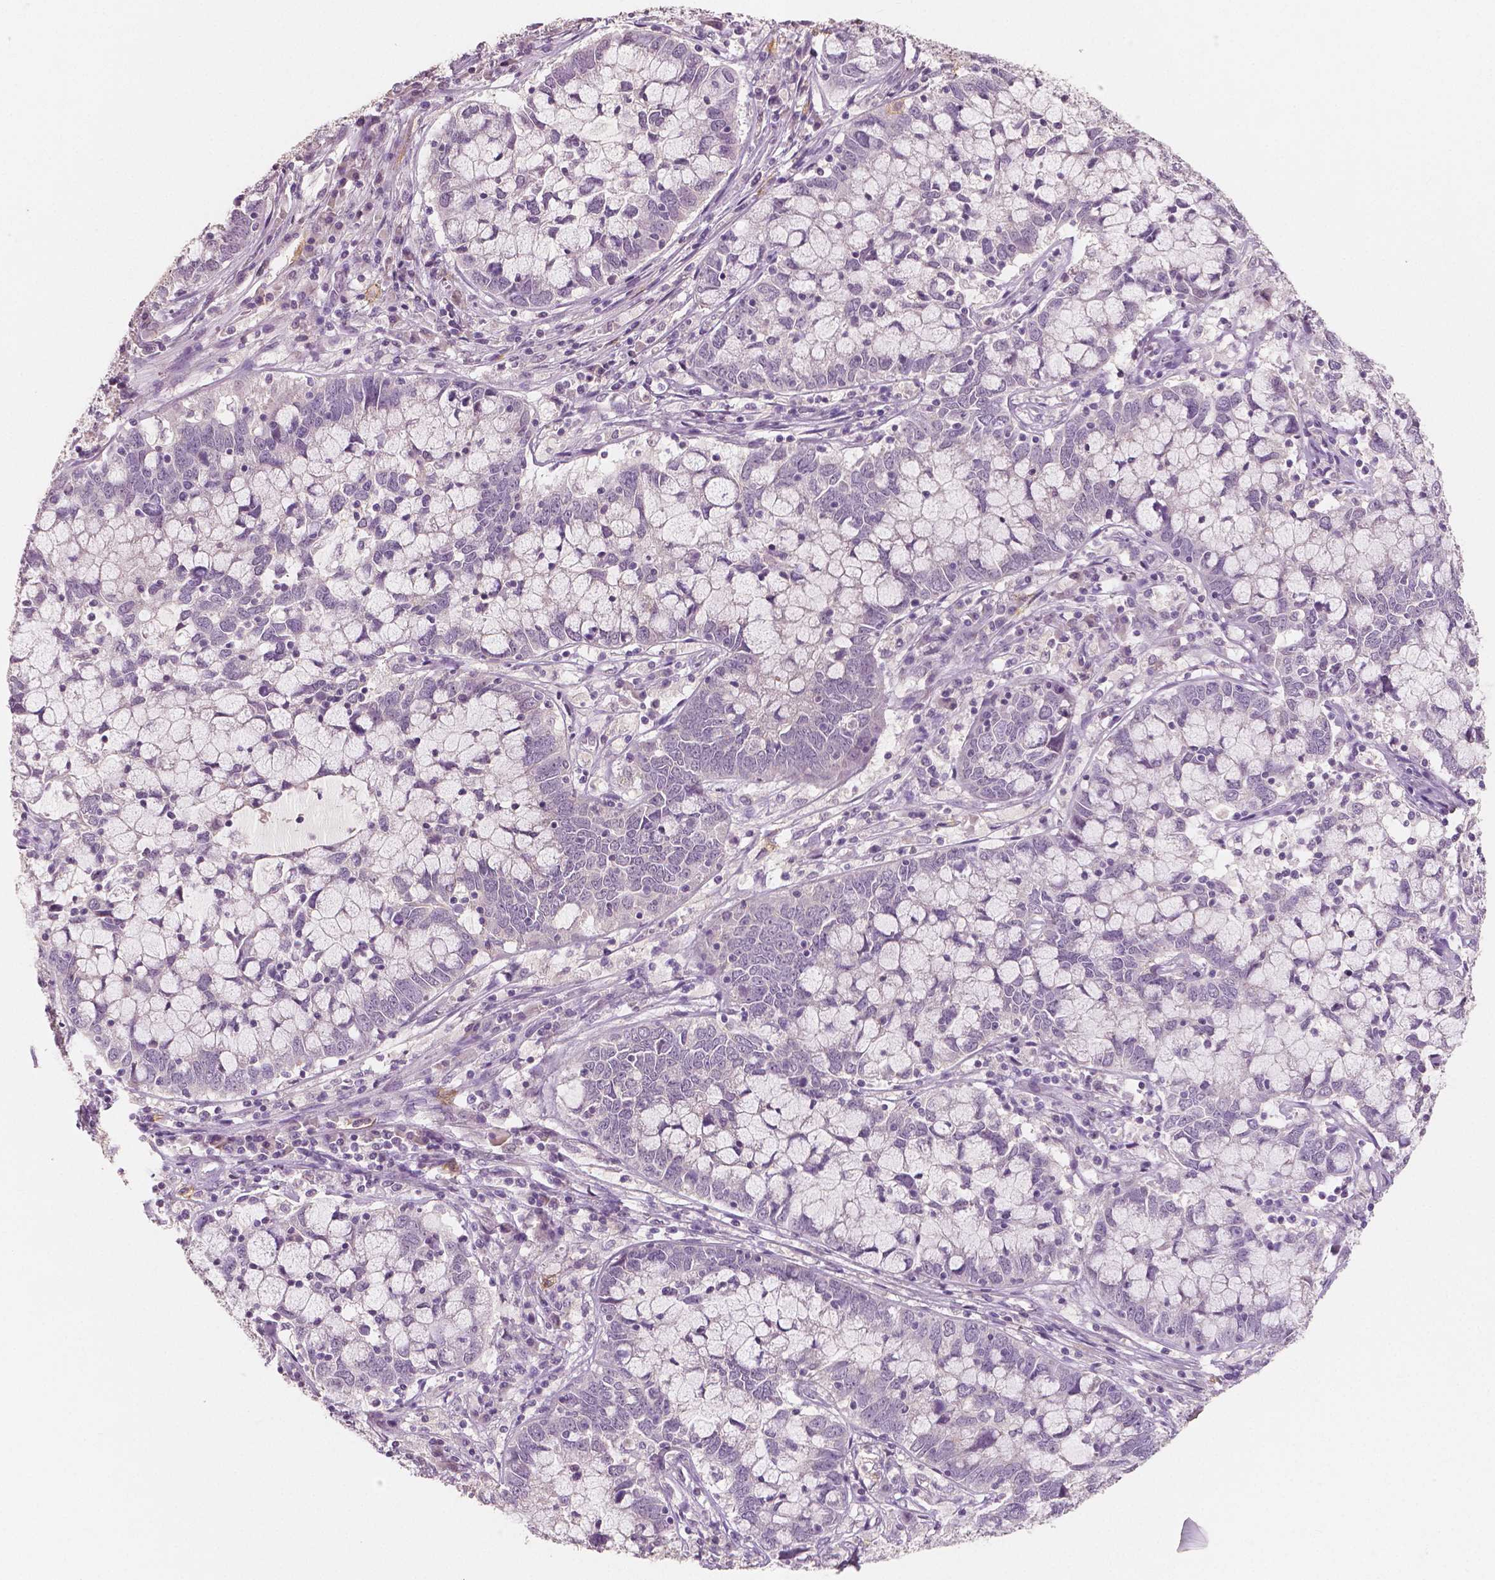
{"staining": {"intensity": "negative", "quantity": "none", "location": "none"}, "tissue": "cervical cancer", "cell_type": "Tumor cells", "image_type": "cancer", "snomed": [{"axis": "morphology", "description": "Adenocarcinoma, NOS"}, {"axis": "topography", "description": "Cervix"}], "caption": "Tumor cells show no significant protein positivity in cervical cancer (adenocarcinoma).", "gene": "KIT", "patient": {"sex": "female", "age": 40}}